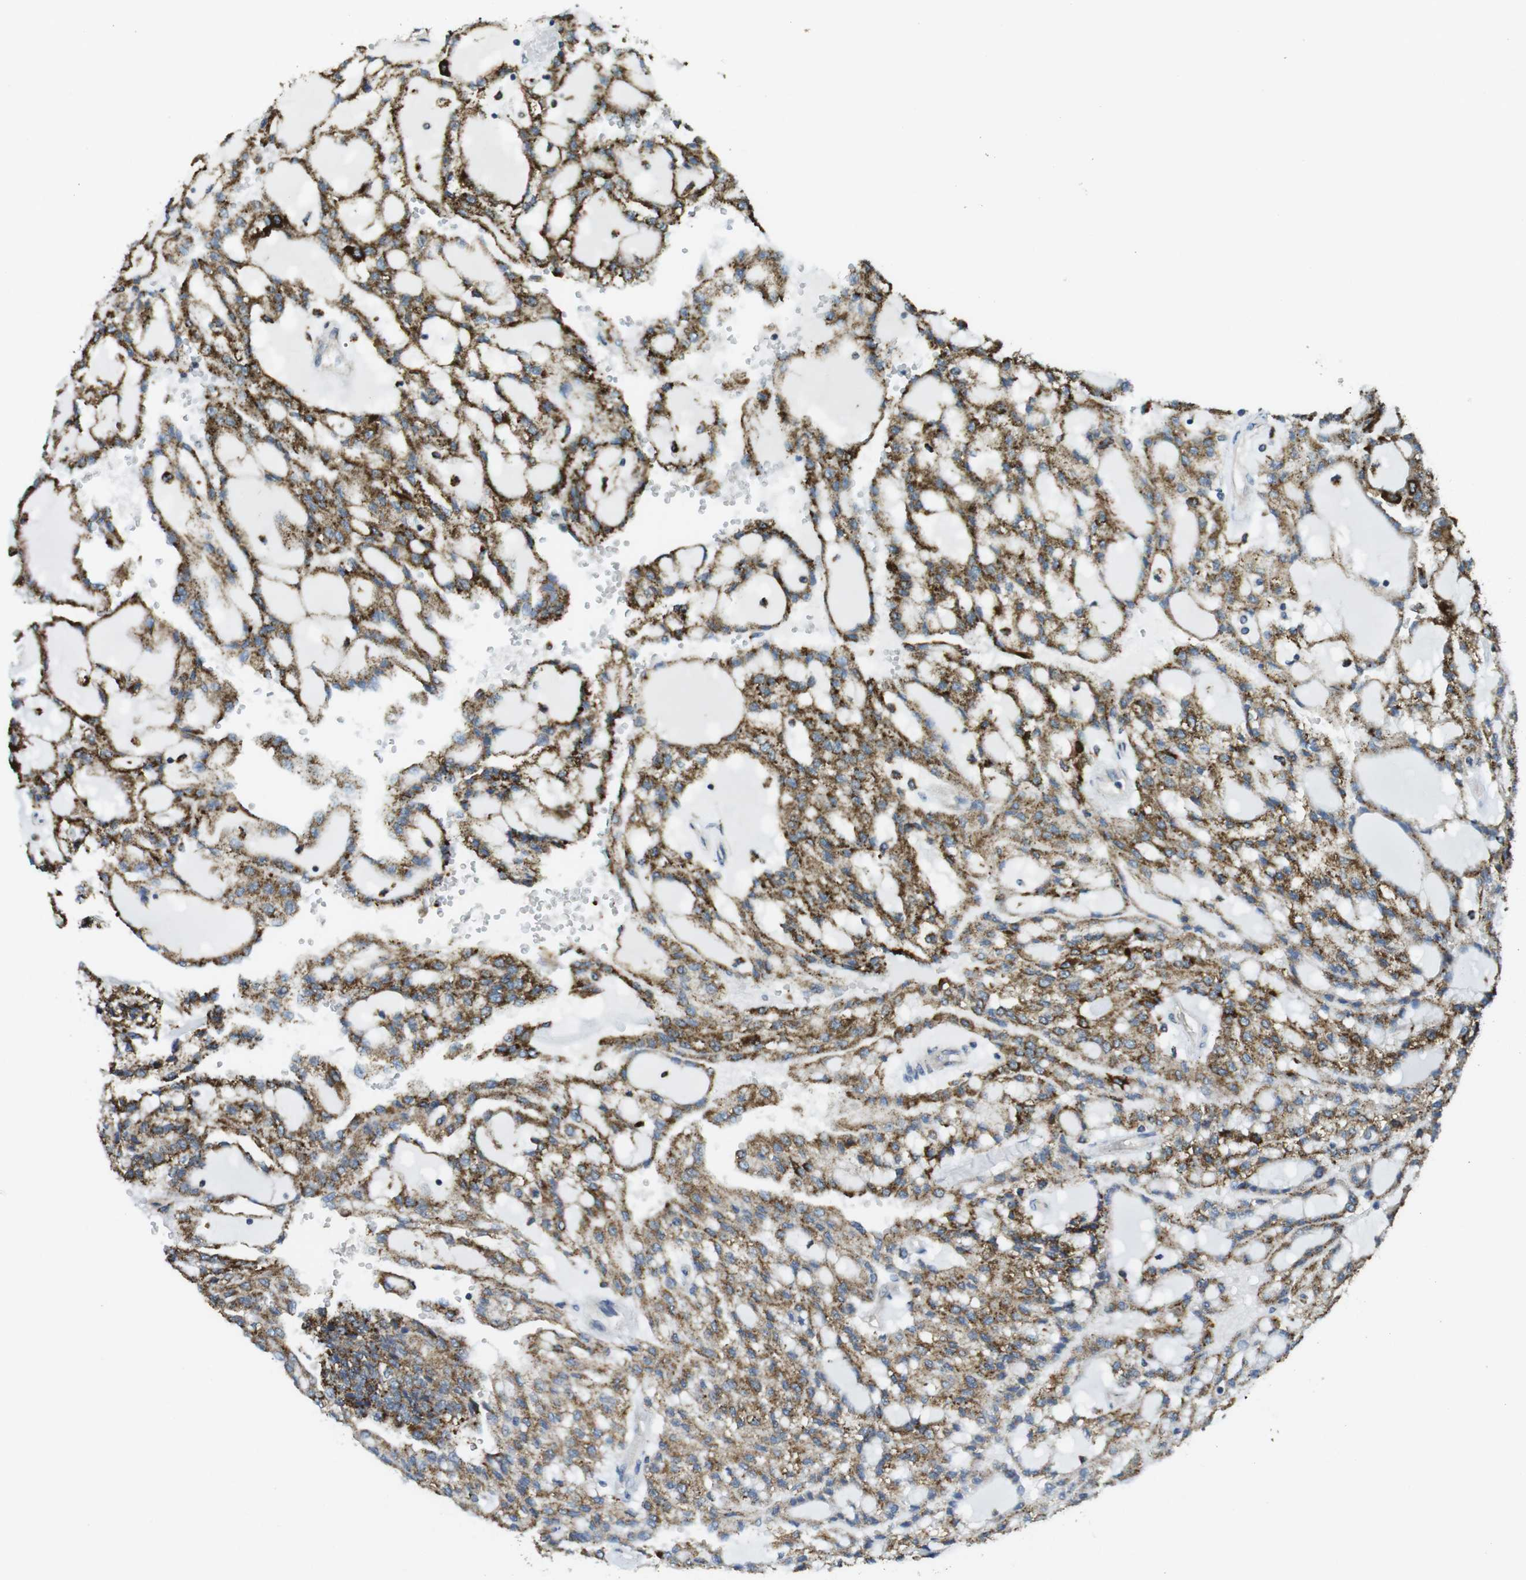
{"staining": {"intensity": "moderate", "quantity": ">75%", "location": "cytoplasmic/membranous"}, "tissue": "renal cancer", "cell_type": "Tumor cells", "image_type": "cancer", "snomed": [{"axis": "morphology", "description": "Adenocarcinoma, NOS"}, {"axis": "topography", "description": "Kidney"}], "caption": "IHC of human renal cancer (adenocarcinoma) demonstrates medium levels of moderate cytoplasmic/membranous expression in approximately >75% of tumor cells.", "gene": "BRI3BP", "patient": {"sex": "male", "age": 63}}